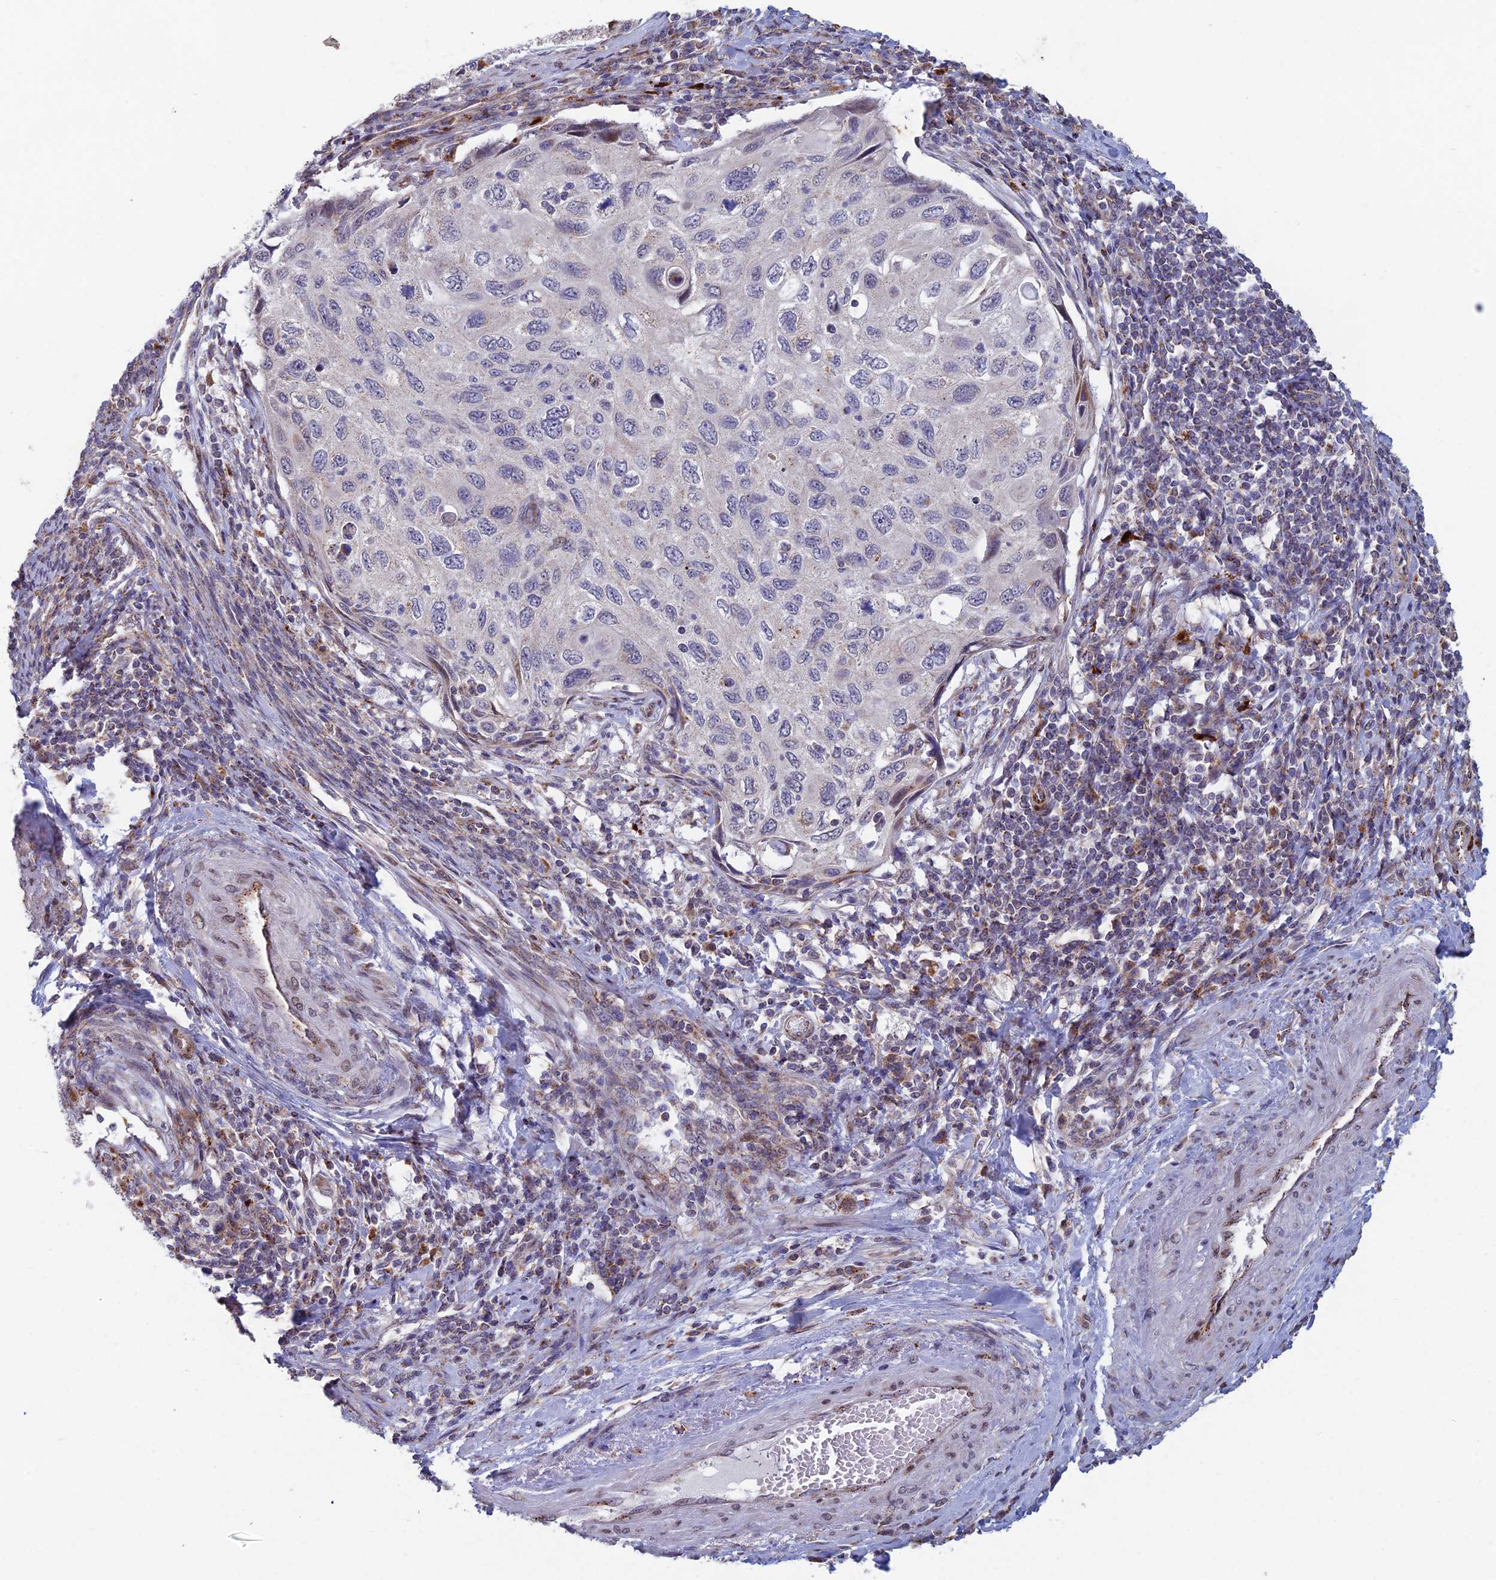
{"staining": {"intensity": "negative", "quantity": "none", "location": "none"}, "tissue": "cervical cancer", "cell_type": "Tumor cells", "image_type": "cancer", "snomed": [{"axis": "morphology", "description": "Squamous cell carcinoma, NOS"}, {"axis": "topography", "description": "Cervix"}], "caption": "A high-resolution photomicrograph shows immunohistochemistry staining of cervical cancer, which shows no significant staining in tumor cells.", "gene": "FOXS1", "patient": {"sex": "female", "age": 70}}